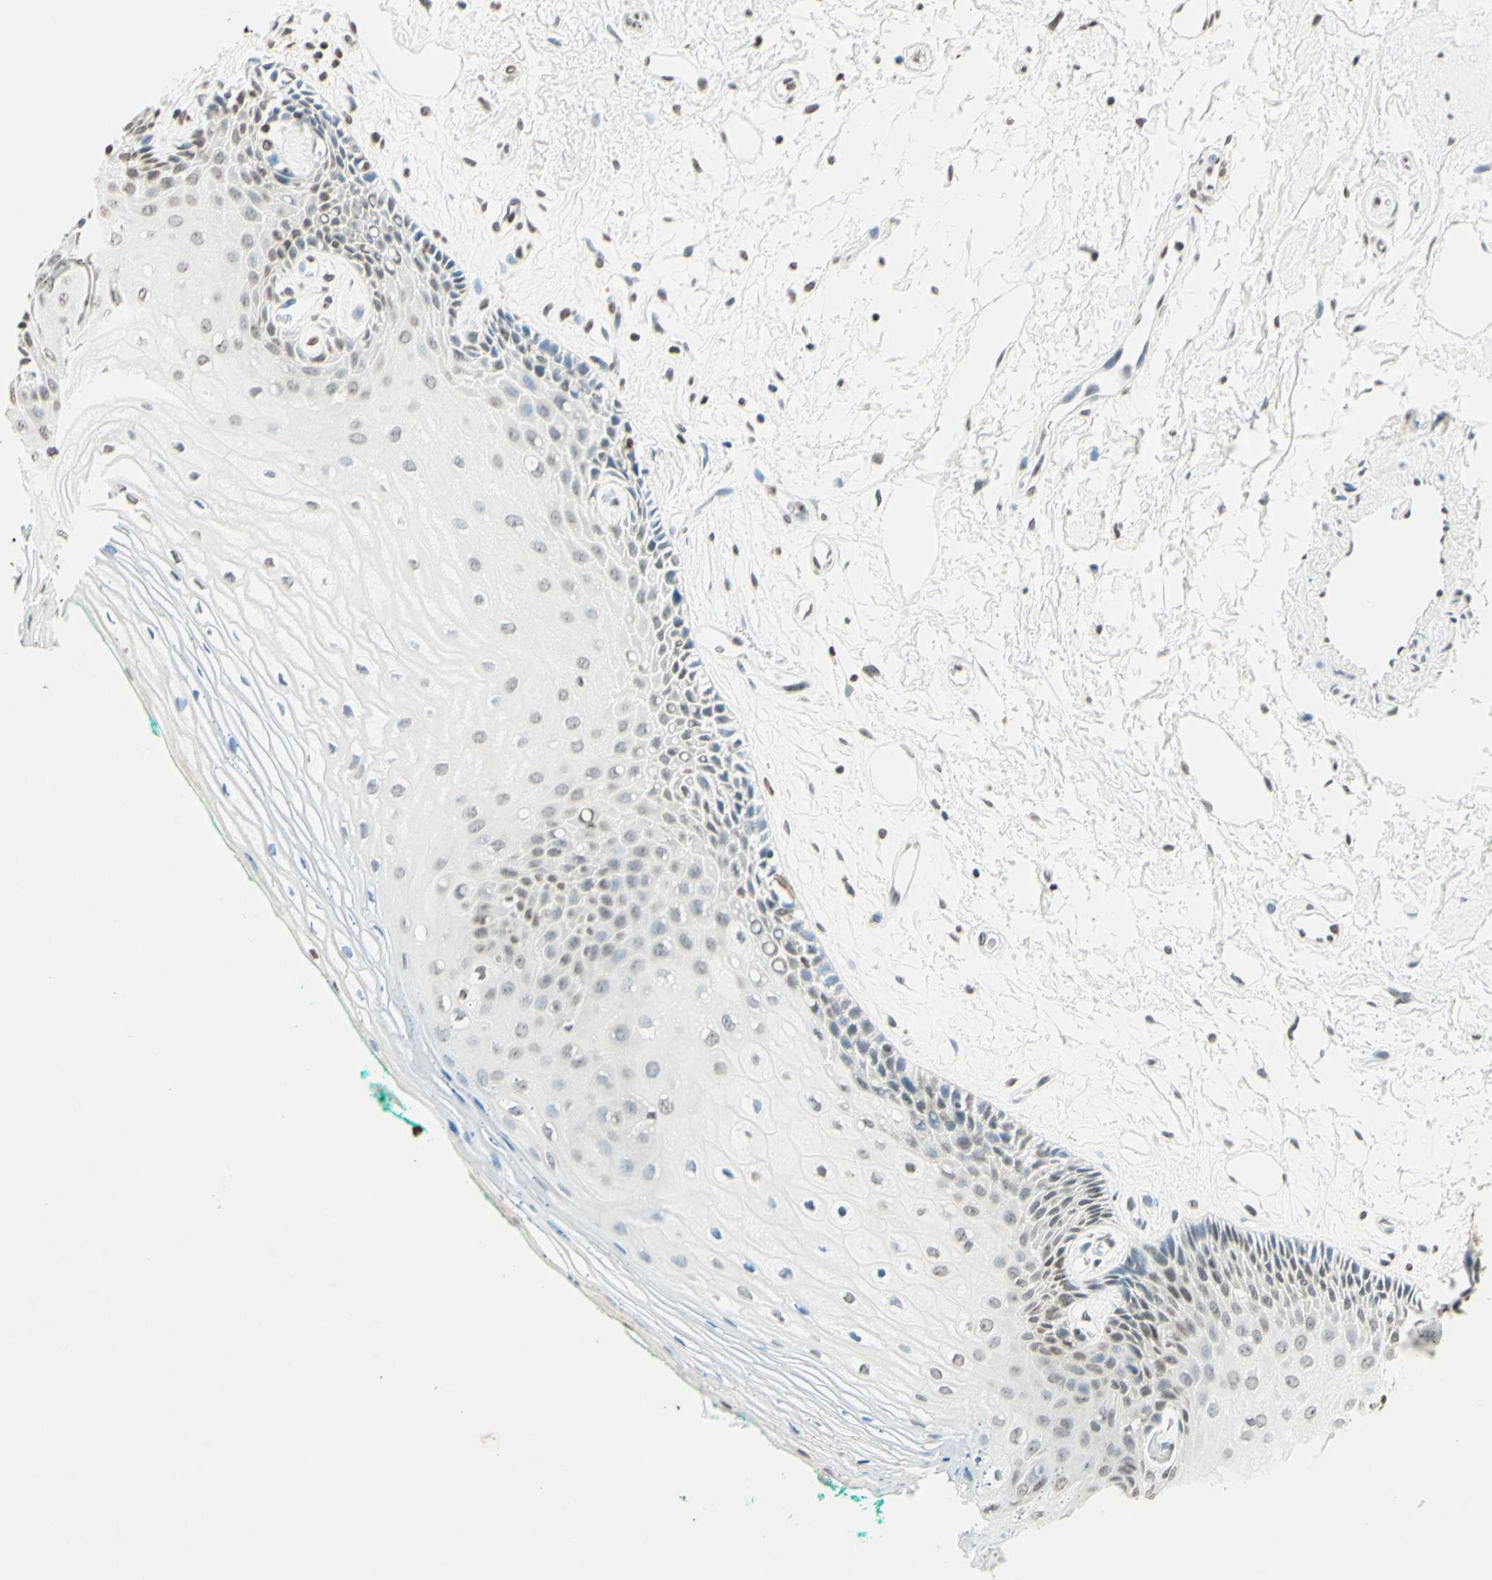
{"staining": {"intensity": "moderate", "quantity": "25%-75%", "location": "nuclear"}, "tissue": "oral mucosa", "cell_type": "Squamous epithelial cells", "image_type": "normal", "snomed": [{"axis": "morphology", "description": "Normal tissue, NOS"}, {"axis": "topography", "description": "Skeletal muscle"}, {"axis": "topography", "description": "Oral tissue"}, {"axis": "topography", "description": "Peripheral nerve tissue"}], "caption": "A brown stain shows moderate nuclear staining of a protein in squamous epithelial cells of normal human oral mucosa. The staining was performed using DAB to visualize the protein expression in brown, while the nuclei were stained in blue with hematoxylin (Magnification: 20x).", "gene": "MSH2", "patient": {"sex": "female", "age": 84}}